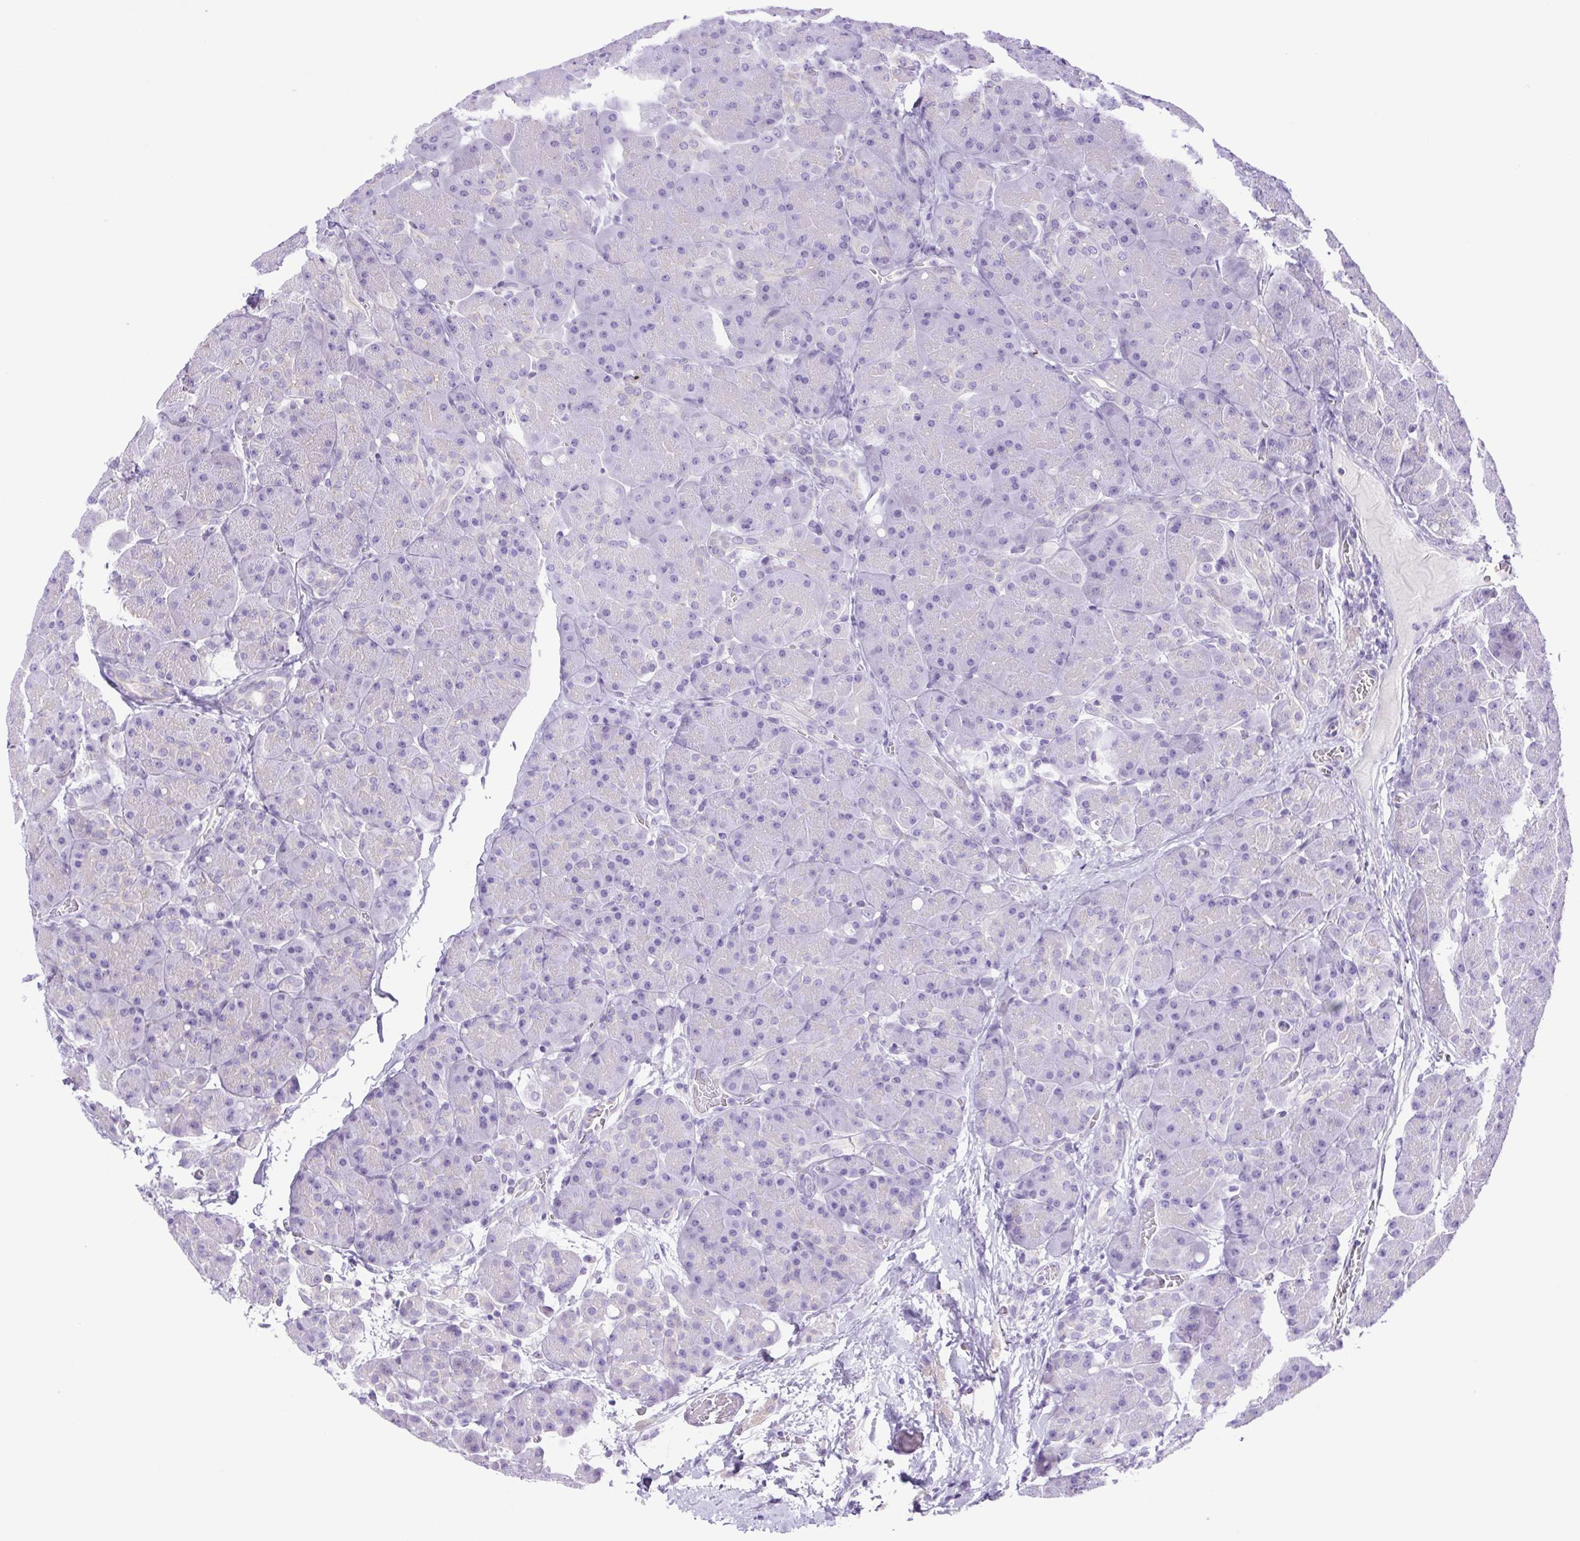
{"staining": {"intensity": "negative", "quantity": "none", "location": "none"}, "tissue": "pancreas", "cell_type": "Exocrine glandular cells", "image_type": "normal", "snomed": [{"axis": "morphology", "description": "Normal tissue, NOS"}, {"axis": "topography", "description": "Pancreas"}], "caption": "High power microscopy photomicrograph of an immunohistochemistry (IHC) image of normal pancreas, revealing no significant expression in exocrine glandular cells. (DAB (3,3'-diaminobenzidine) IHC with hematoxylin counter stain).", "gene": "CDSN", "patient": {"sex": "male", "age": 55}}